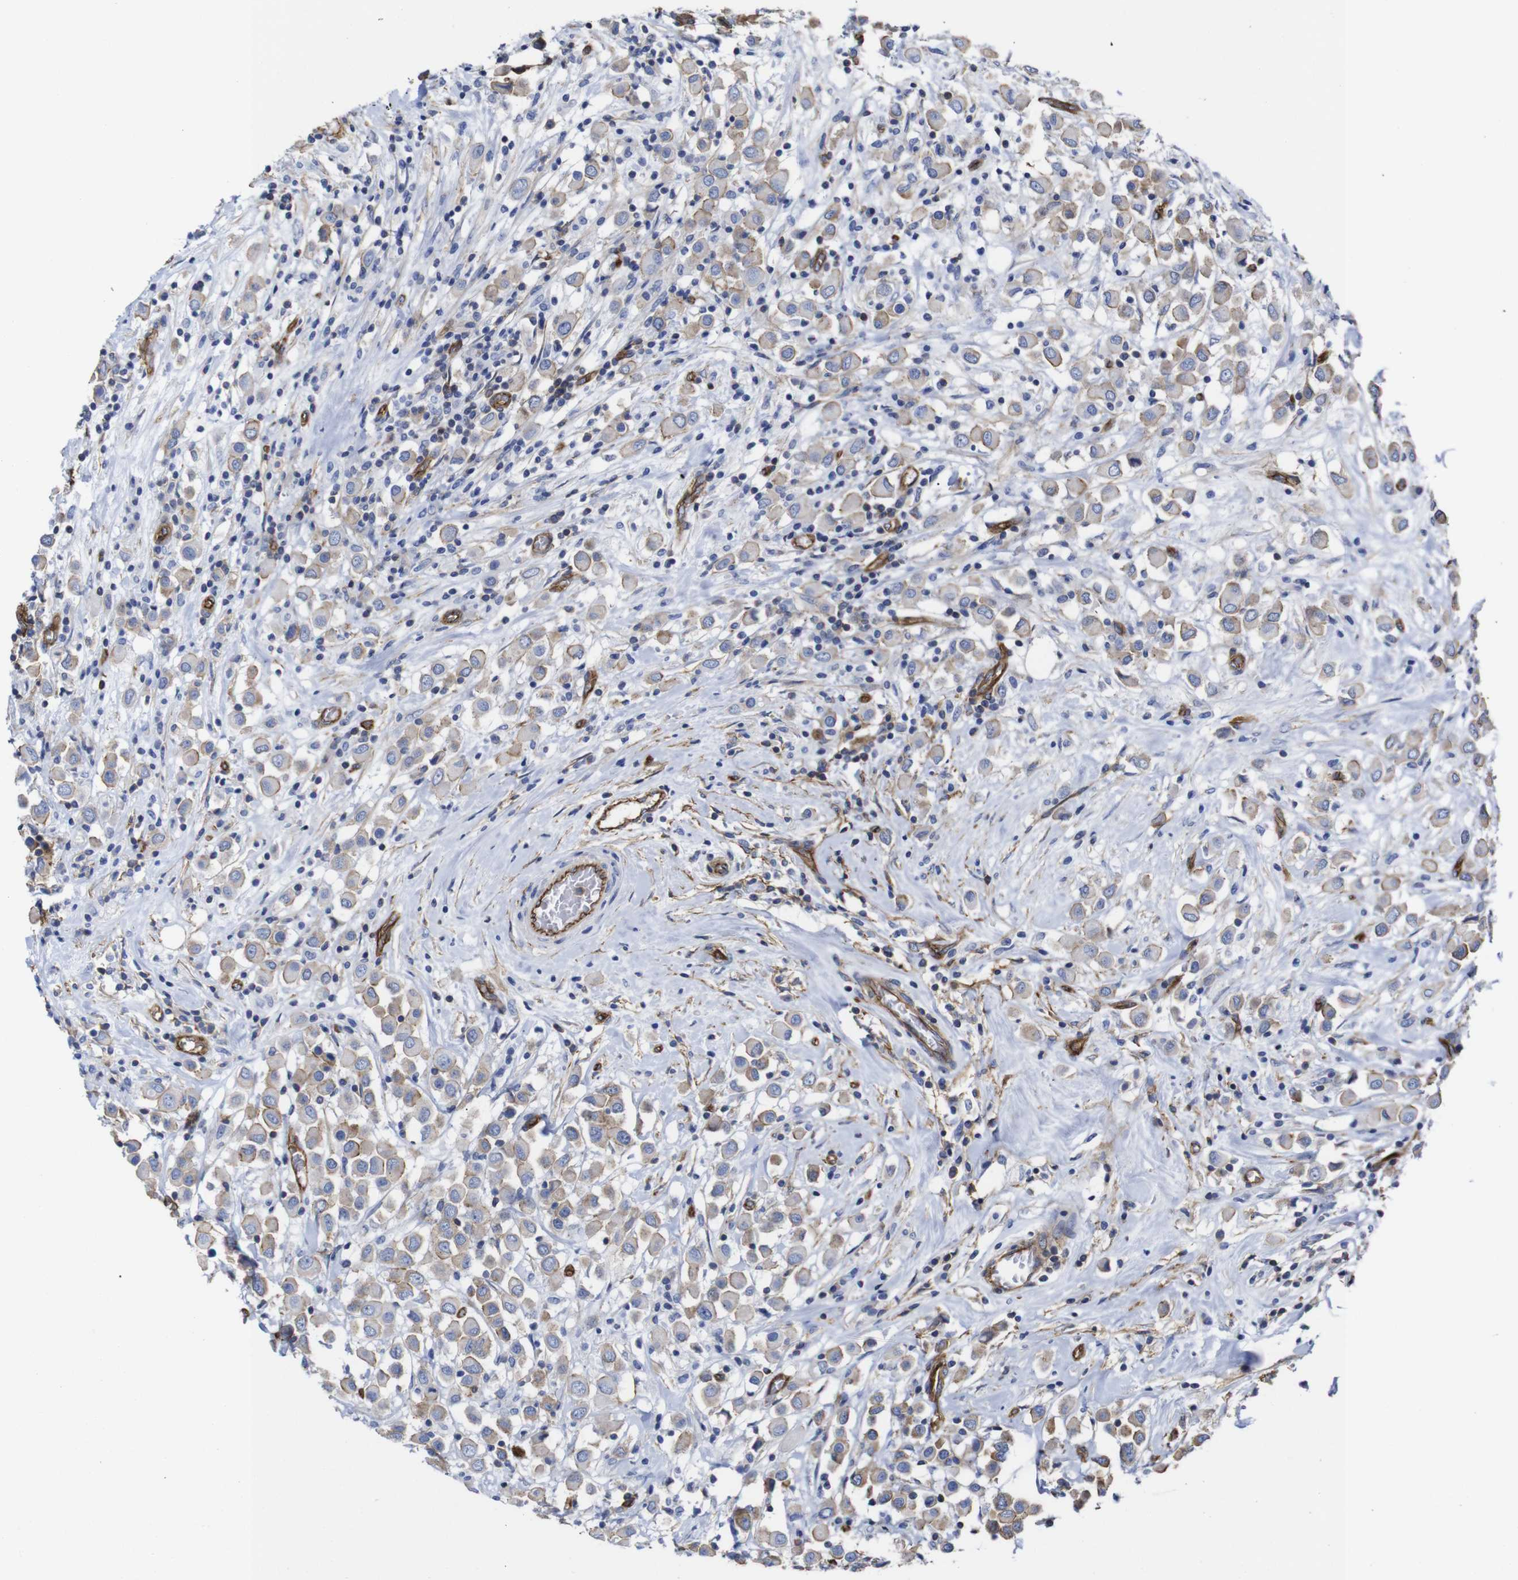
{"staining": {"intensity": "moderate", "quantity": ">75%", "location": "cytoplasmic/membranous"}, "tissue": "breast cancer", "cell_type": "Tumor cells", "image_type": "cancer", "snomed": [{"axis": "morphology", "description": "Duct carcinoma"}, {"axis": "topography", "description": "Breast"}], "caption": "Protein staining by immunohistochemistry demonstrates moderate cytoplasmic/membranous expression in about >75% of tumor cells in breast infiltrating ductal carcinoma. The protein of interest is stained brown, and the nuclei are stained in blue (DAB IHC with brightfield microscopy, high magnification).", "gene": "SPTBN1", "patient": {"sex": "female", "age": 61}}